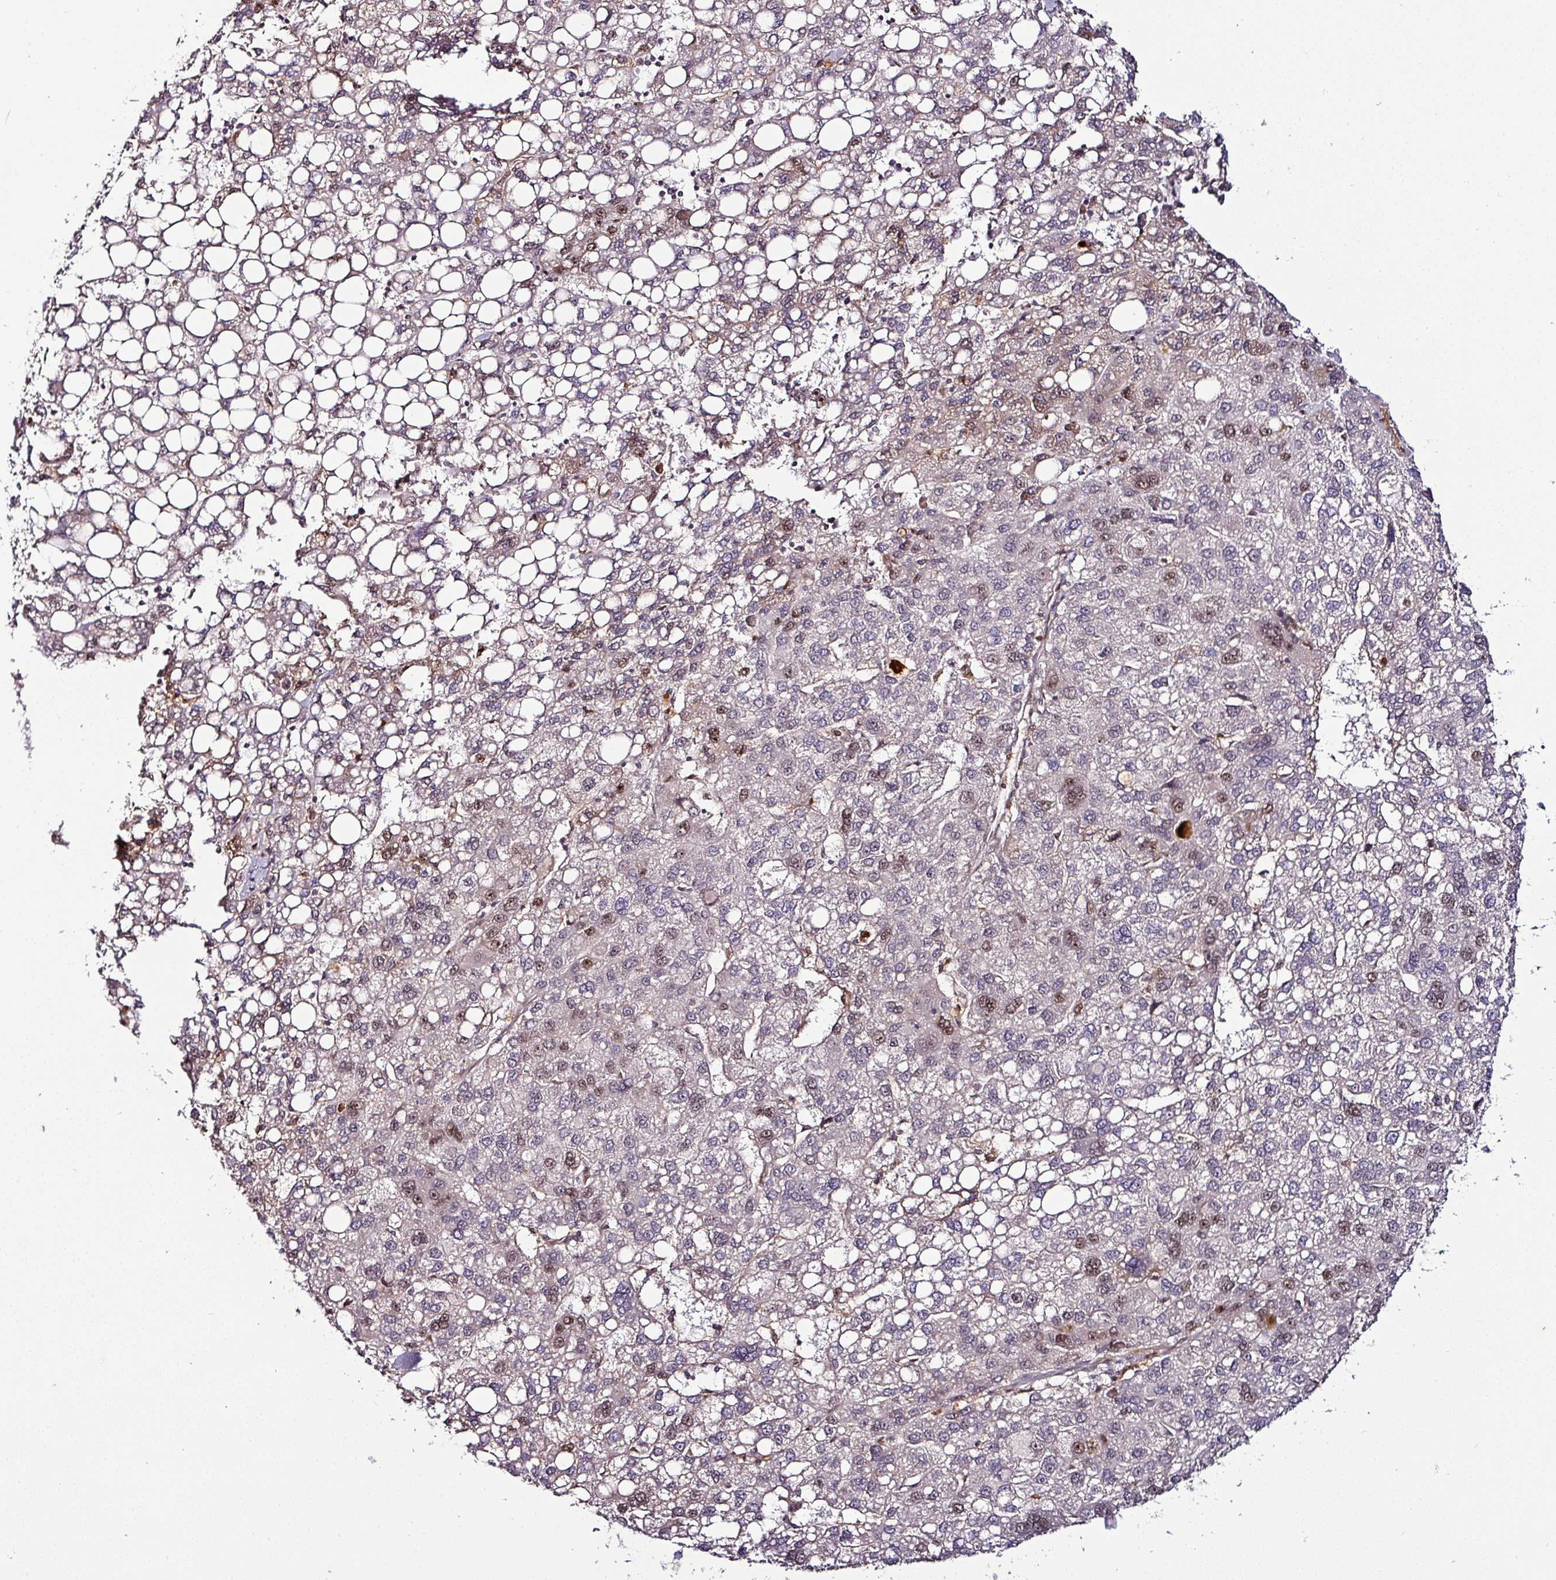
{"staining": {"intensity": "moderate", "quantity": "<25%", "location": "nuclear"}, "tissue": "liver cancer", "cell_type": "Tumor cells", "image_type": "cancer", "snomed": [{"axis": "morphology", "description": "Carcinoma, Hepatocellular, NOS"}, {"axis": "topography", "description": "Liver"}], "caption": "Moderate nuclear positivity for a protein is identified in about <25% of tumor cells of liver cancer (hepatocellular carcinoma) using immunohistochemistry (IHC).", "gene": "KLF16", "patient": {"sex": "female", "age": 82}}